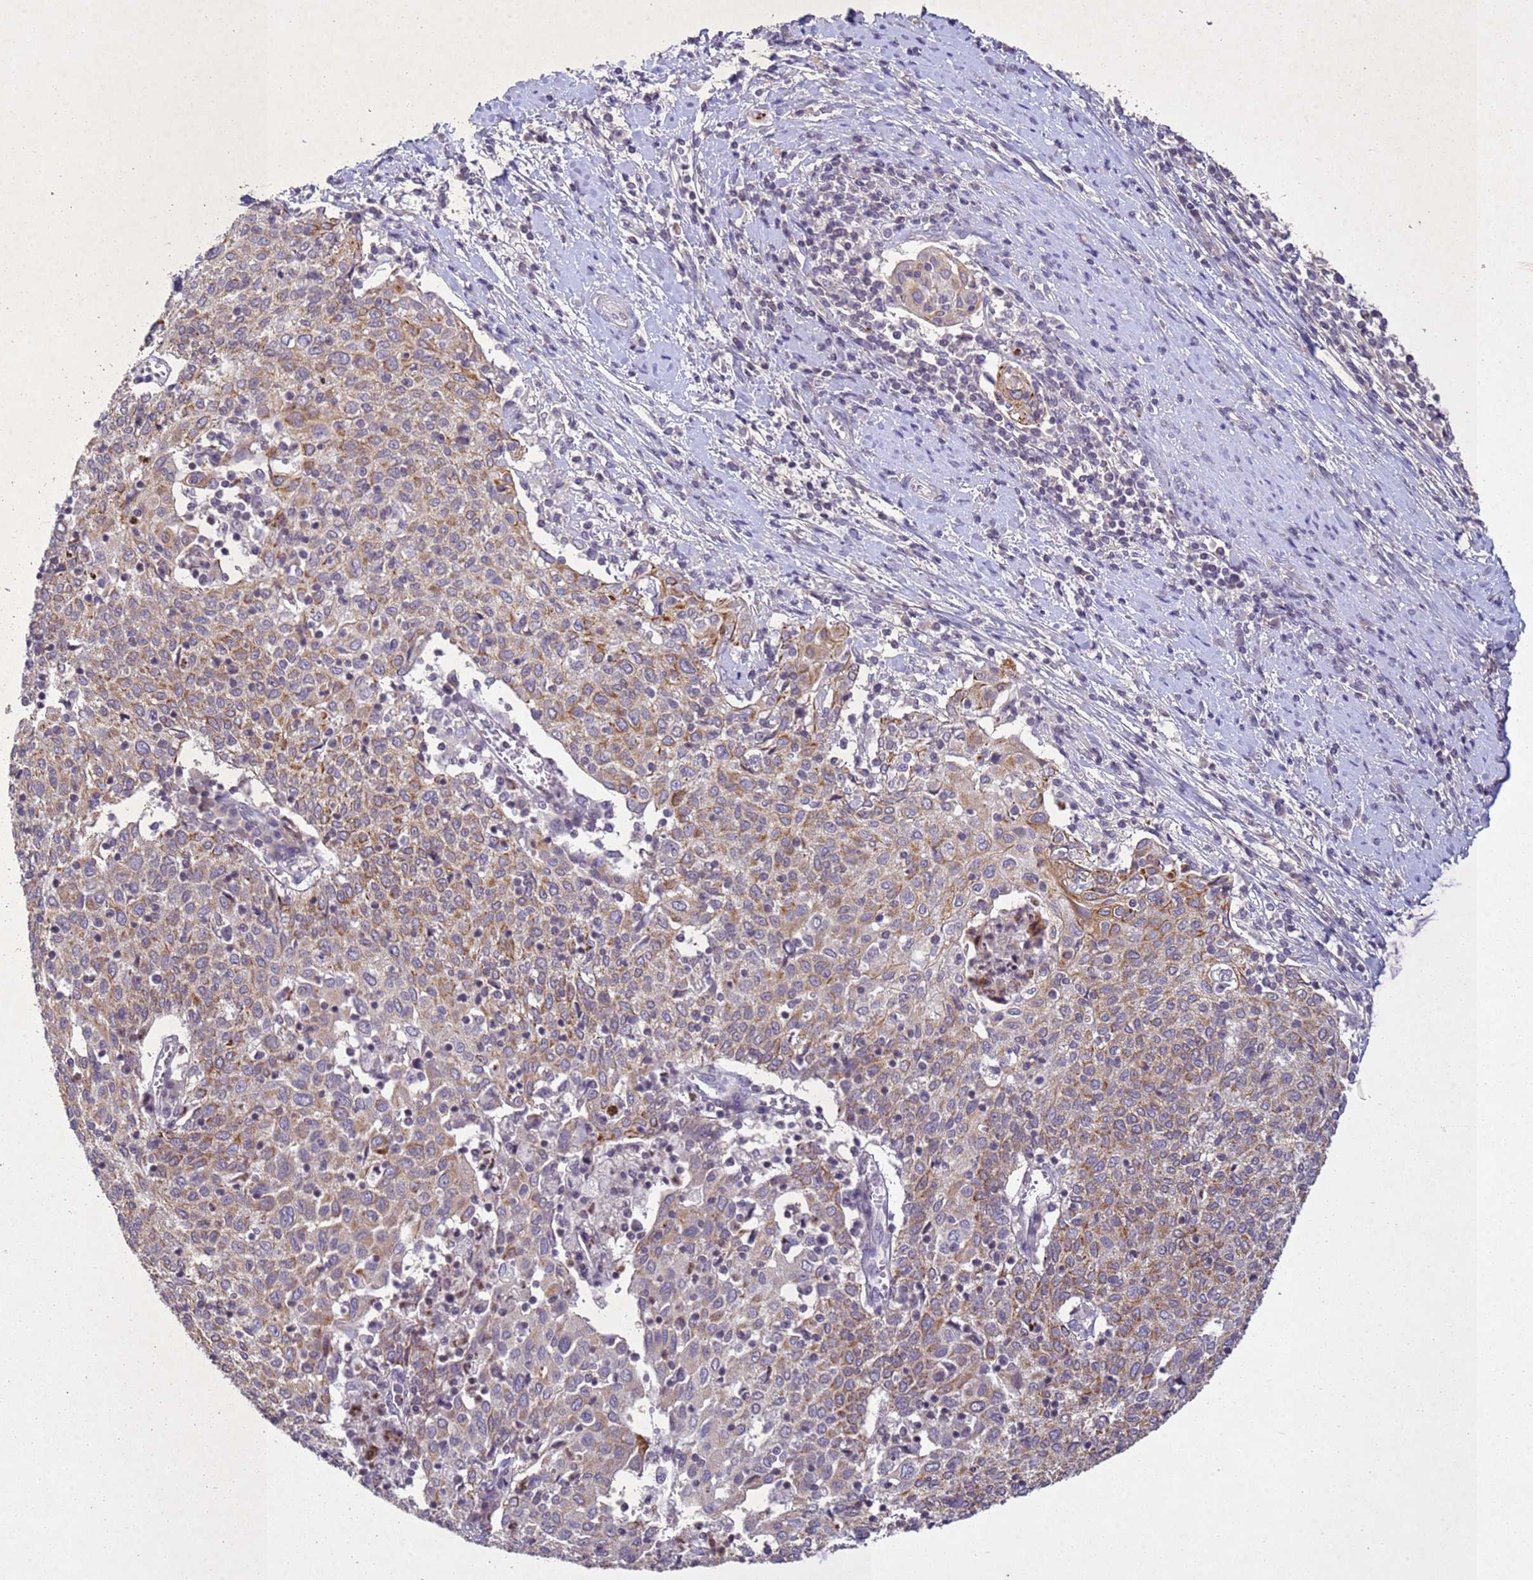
{"staining": {"intensity": "moderate", "quantity": "25%-75%", "location": "cytoplasmic/membranous"}, "tissue": "cervical cancer", "cell_type": "Tumor cells", "image_type": "cancer", "snomed": [{"axis": "morphology", "description": "Squamous cell carcinoma, NOS"}, {"axis": "topography", "description": "Cervix"}], "caption": "Immunohistochemistry photomicrograph of cervical cancer (squamous cell carcinoma) stained for a protein (brown), which displays medium levels of moderate cytoplasmic/membranous expression in approximately 25%-75% of tumor cells.", "gene": "NLRP11", "patient": {"sex": "female", "age": 52}}